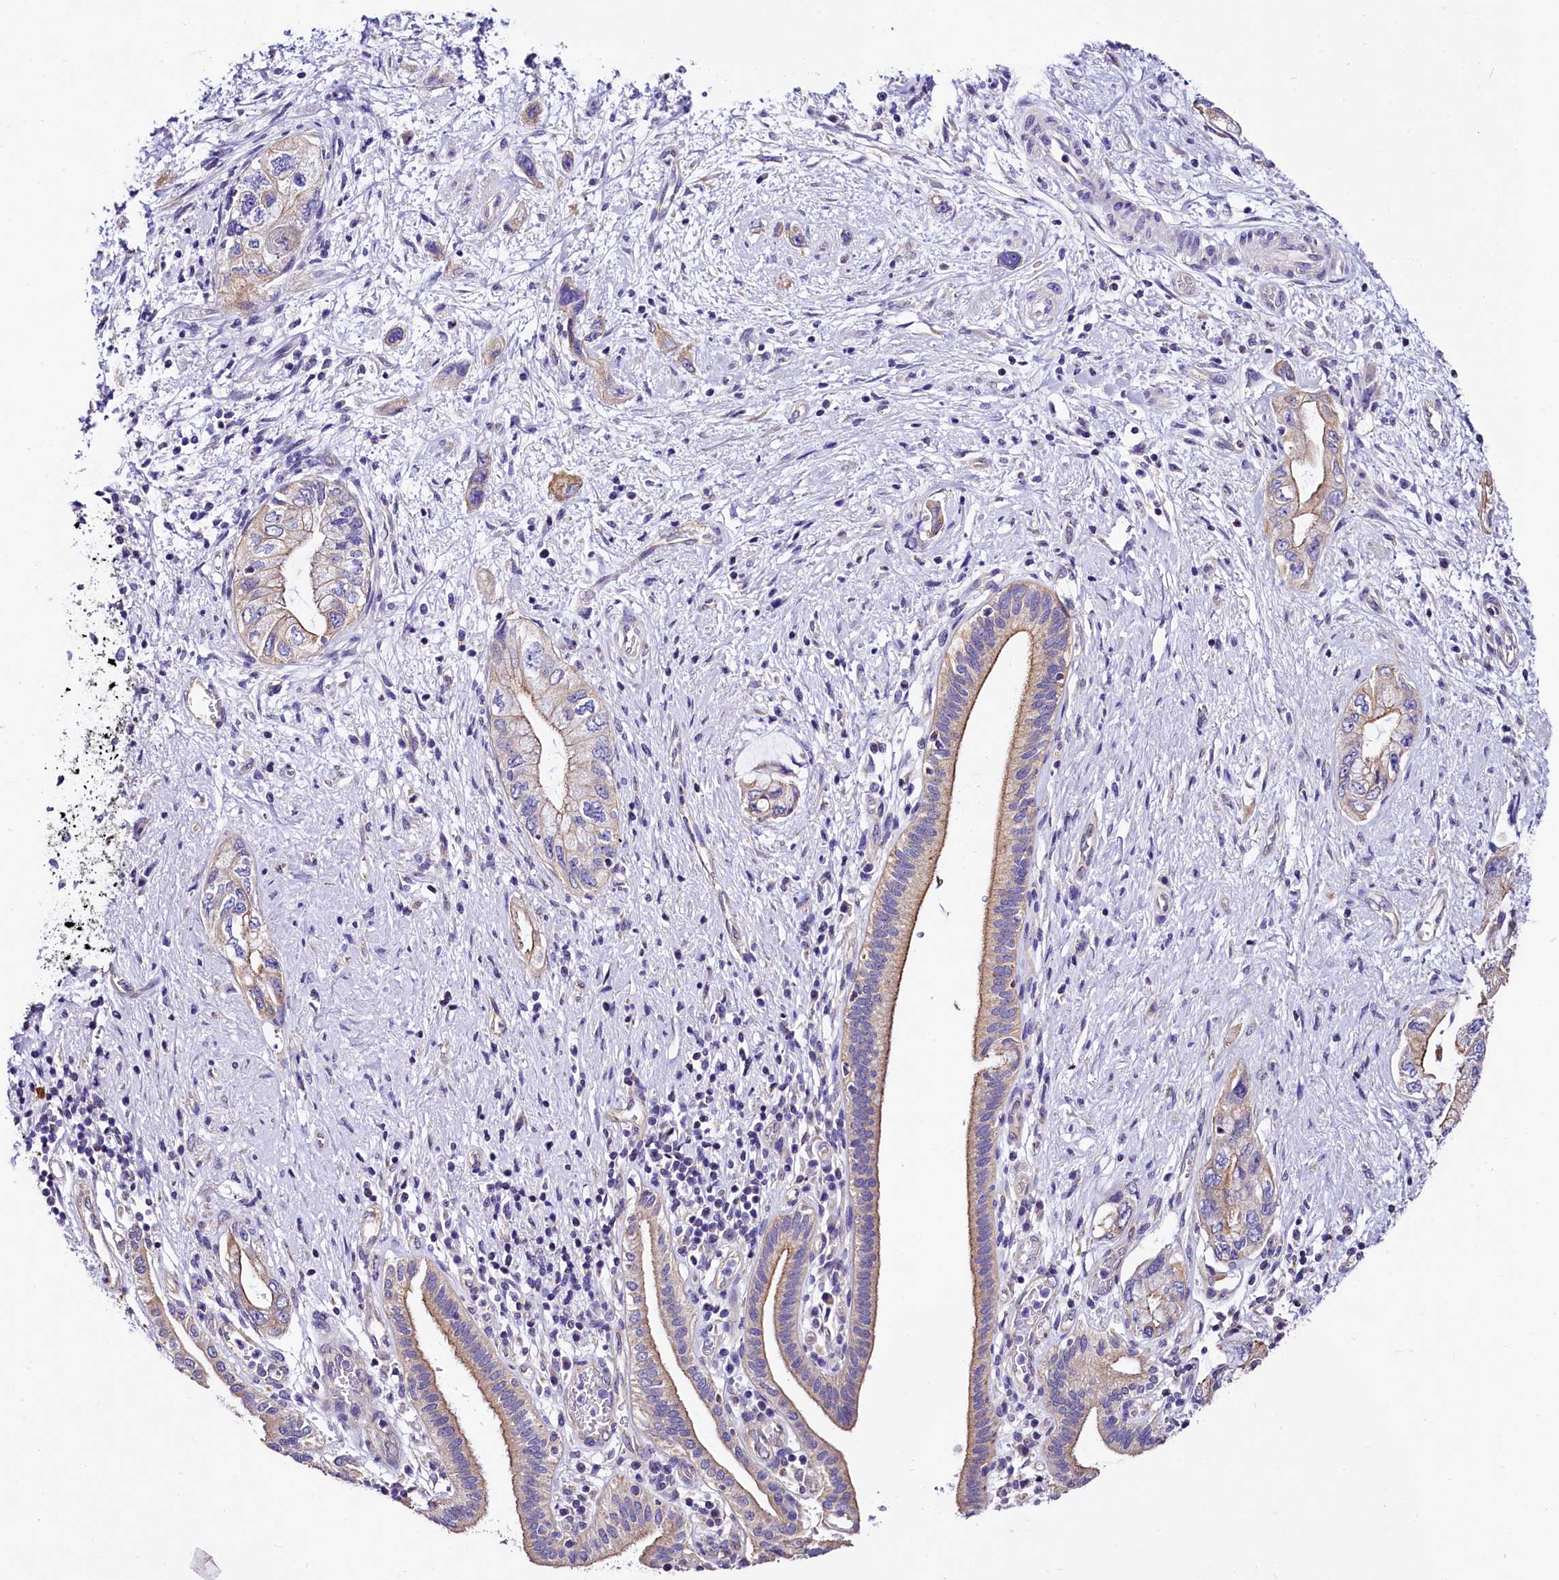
{"staining": {"intensity": "moderate", "quantity": "<25%", "location": "cytoplasmic/membranous"}, "tissue": "pancreatic cancer", "cell_type": "Tumor cells", "image_type": "cancer", "snomed": [{"axis": "morphology", "description": "Adenocarcinoma, NOS"}, {"axis": "topography", "description": "Pancreas"}], "caption": "A photomicrograph showing moderate cytoplasmic/membranous expression in approximately <25% of tumor cells in pancreatic cancer (adenocarcinoma), as visualized by brown immunohistochemical staining.", "gene": "ACAA2", "patient": {"sex": "female", "age": 73}}